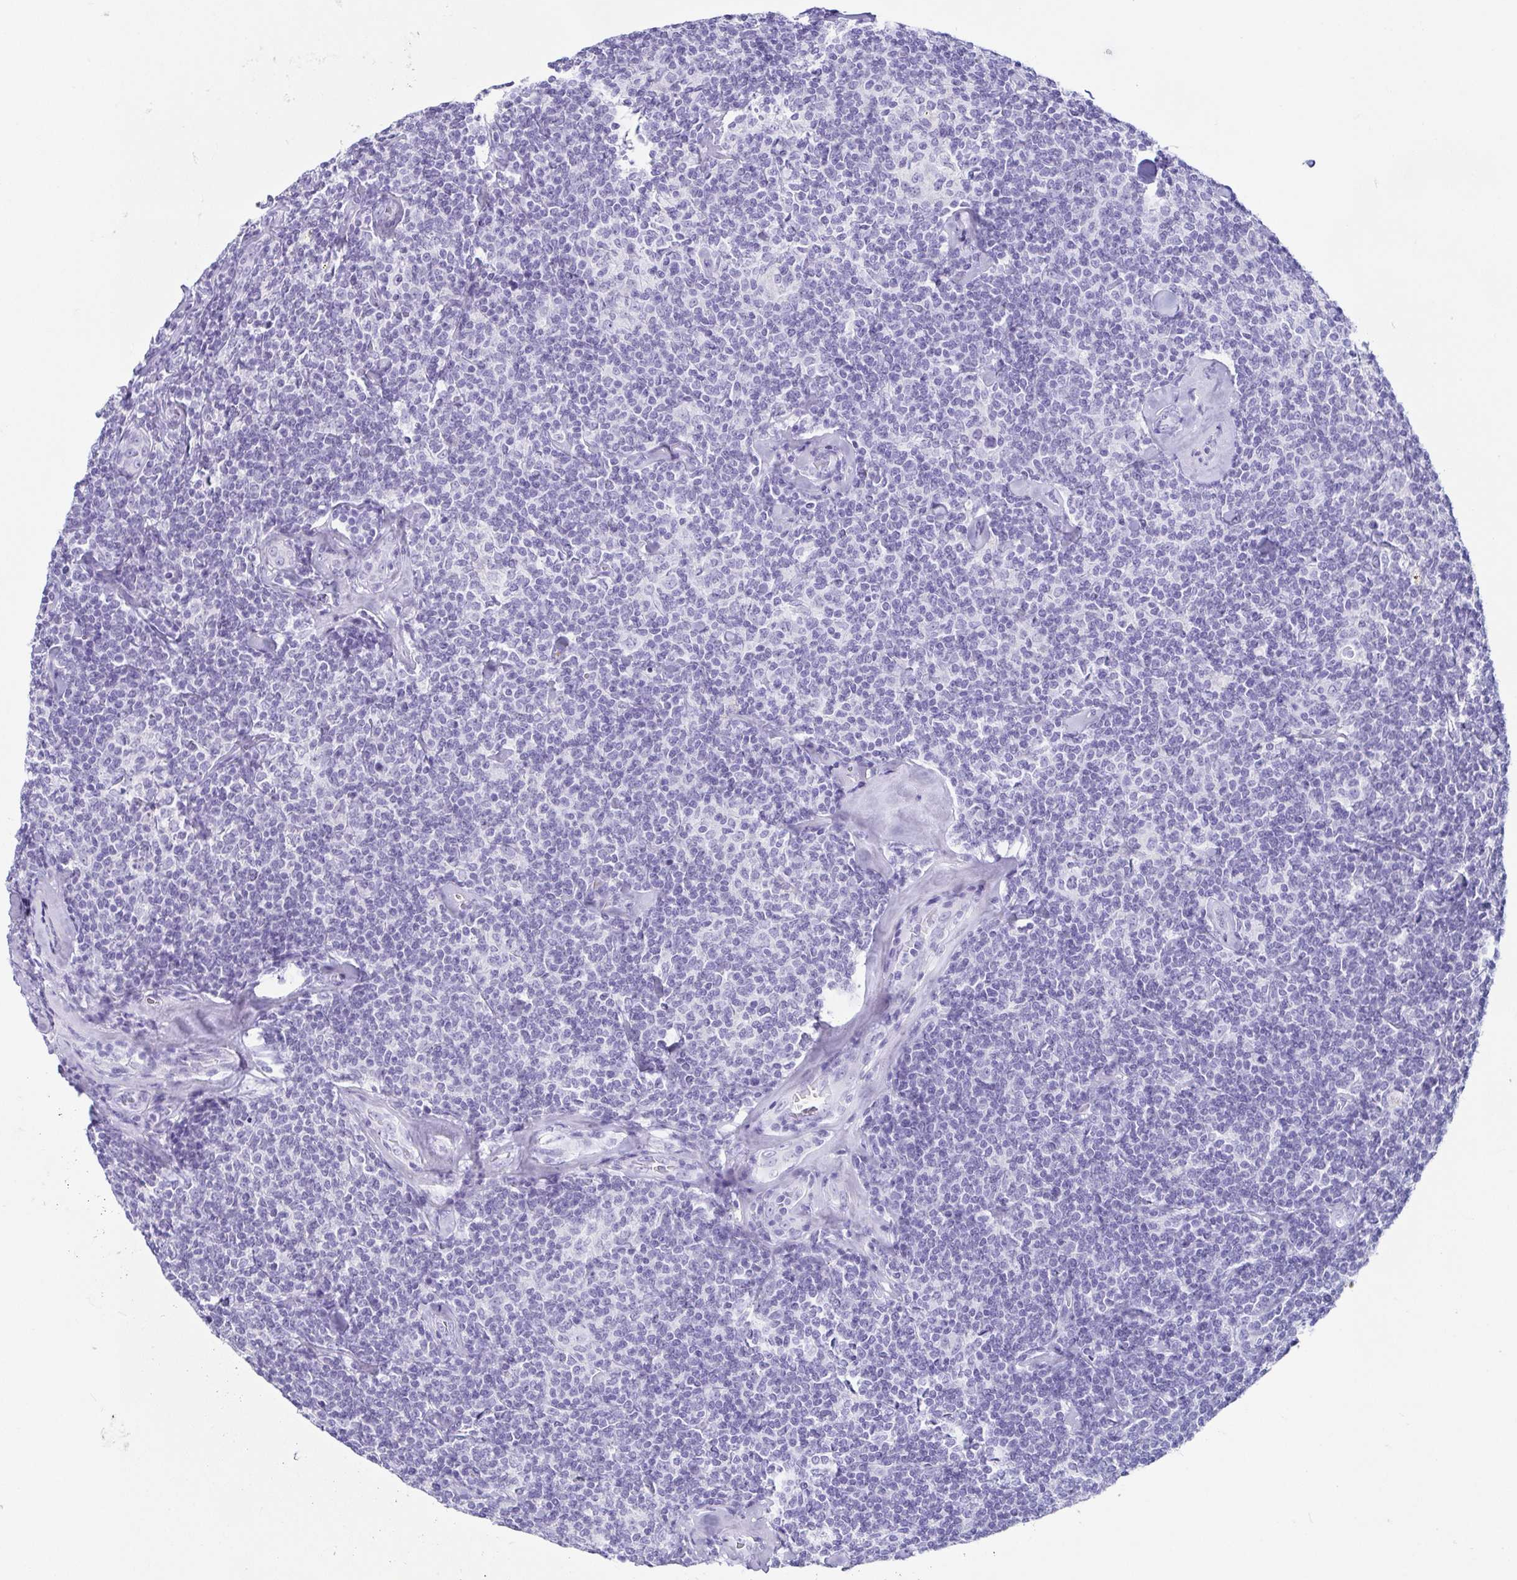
{"staining": {"intensity": "negative", "quantity": "none", "location": "none"}, "tissue": "lymphoma", "cell_type": "Tumor cells", "image_type": "cancer", "snomed": [{"axis": "morphology", "description": "Malignant lymphoma, non-Hodgkin's type, Low grade"}, {"axis": "topography", "description": "Lymph node"}], "caption": "This is an immunohistochemistry image of human lymphoma. There is no expression in tumor cells.", "gene": "CD164L2", "patient": {"sex": "female", "age": 56}}